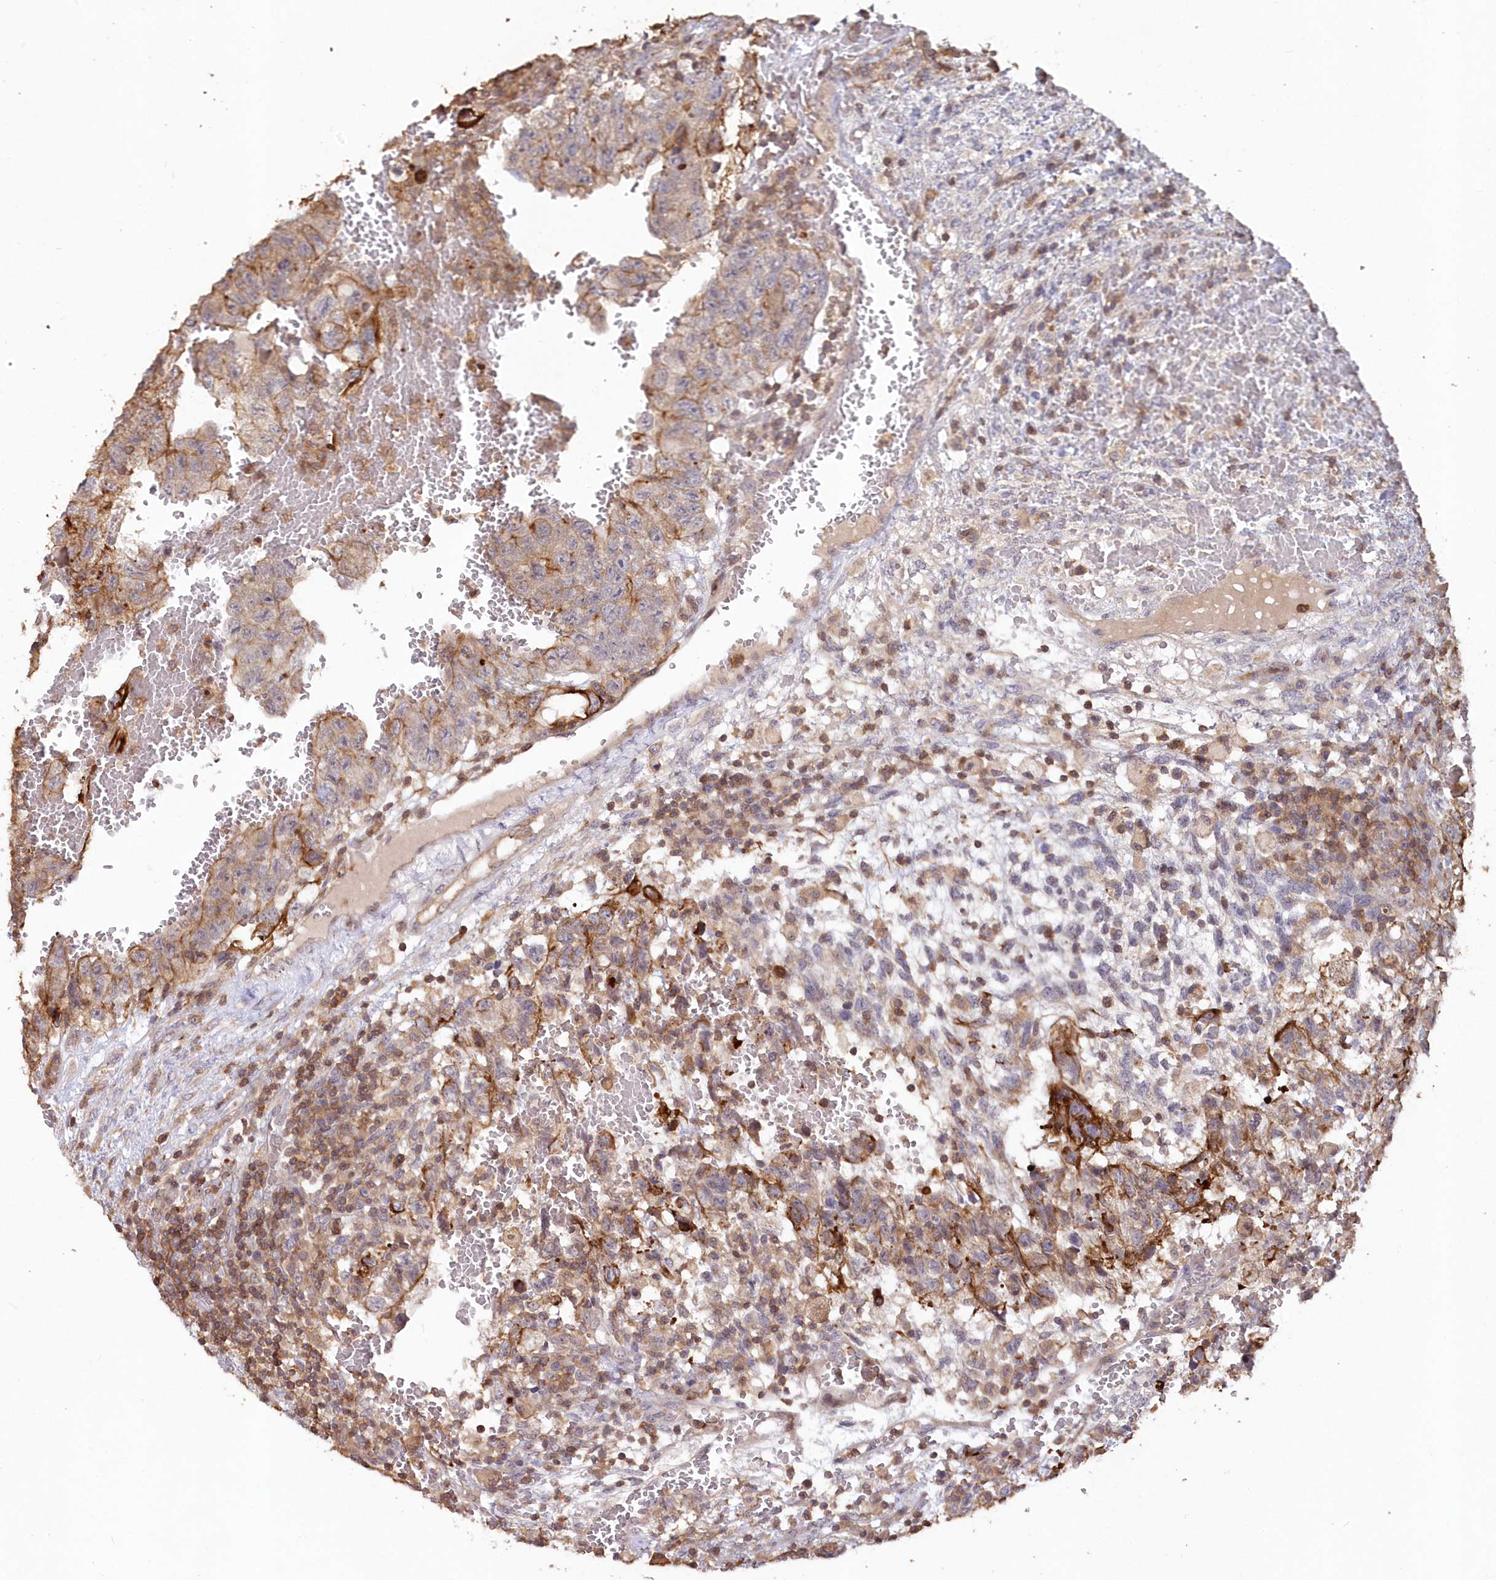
{"staining": {"intensity": "moderate", "quantity": "<25%", "location": "cytoplasmic/membranous"}, "tissue": "testis cancer", "cell_type": "Tumor cells", "image_type": "cancer", "snomed": [{"axis": "morphology", "description": "Carcinoma, Embryonal, NOS"}, {"axis": "topography", "description": "Testis"}], "caption": "Immunohistochemical staining of testis cancer shows low levels of moderate cytoplasmic/membranous protein staining in about <25% of tumor cells.", "gene": "SNED1", "patient": {"sex": "male", "age": 36}}